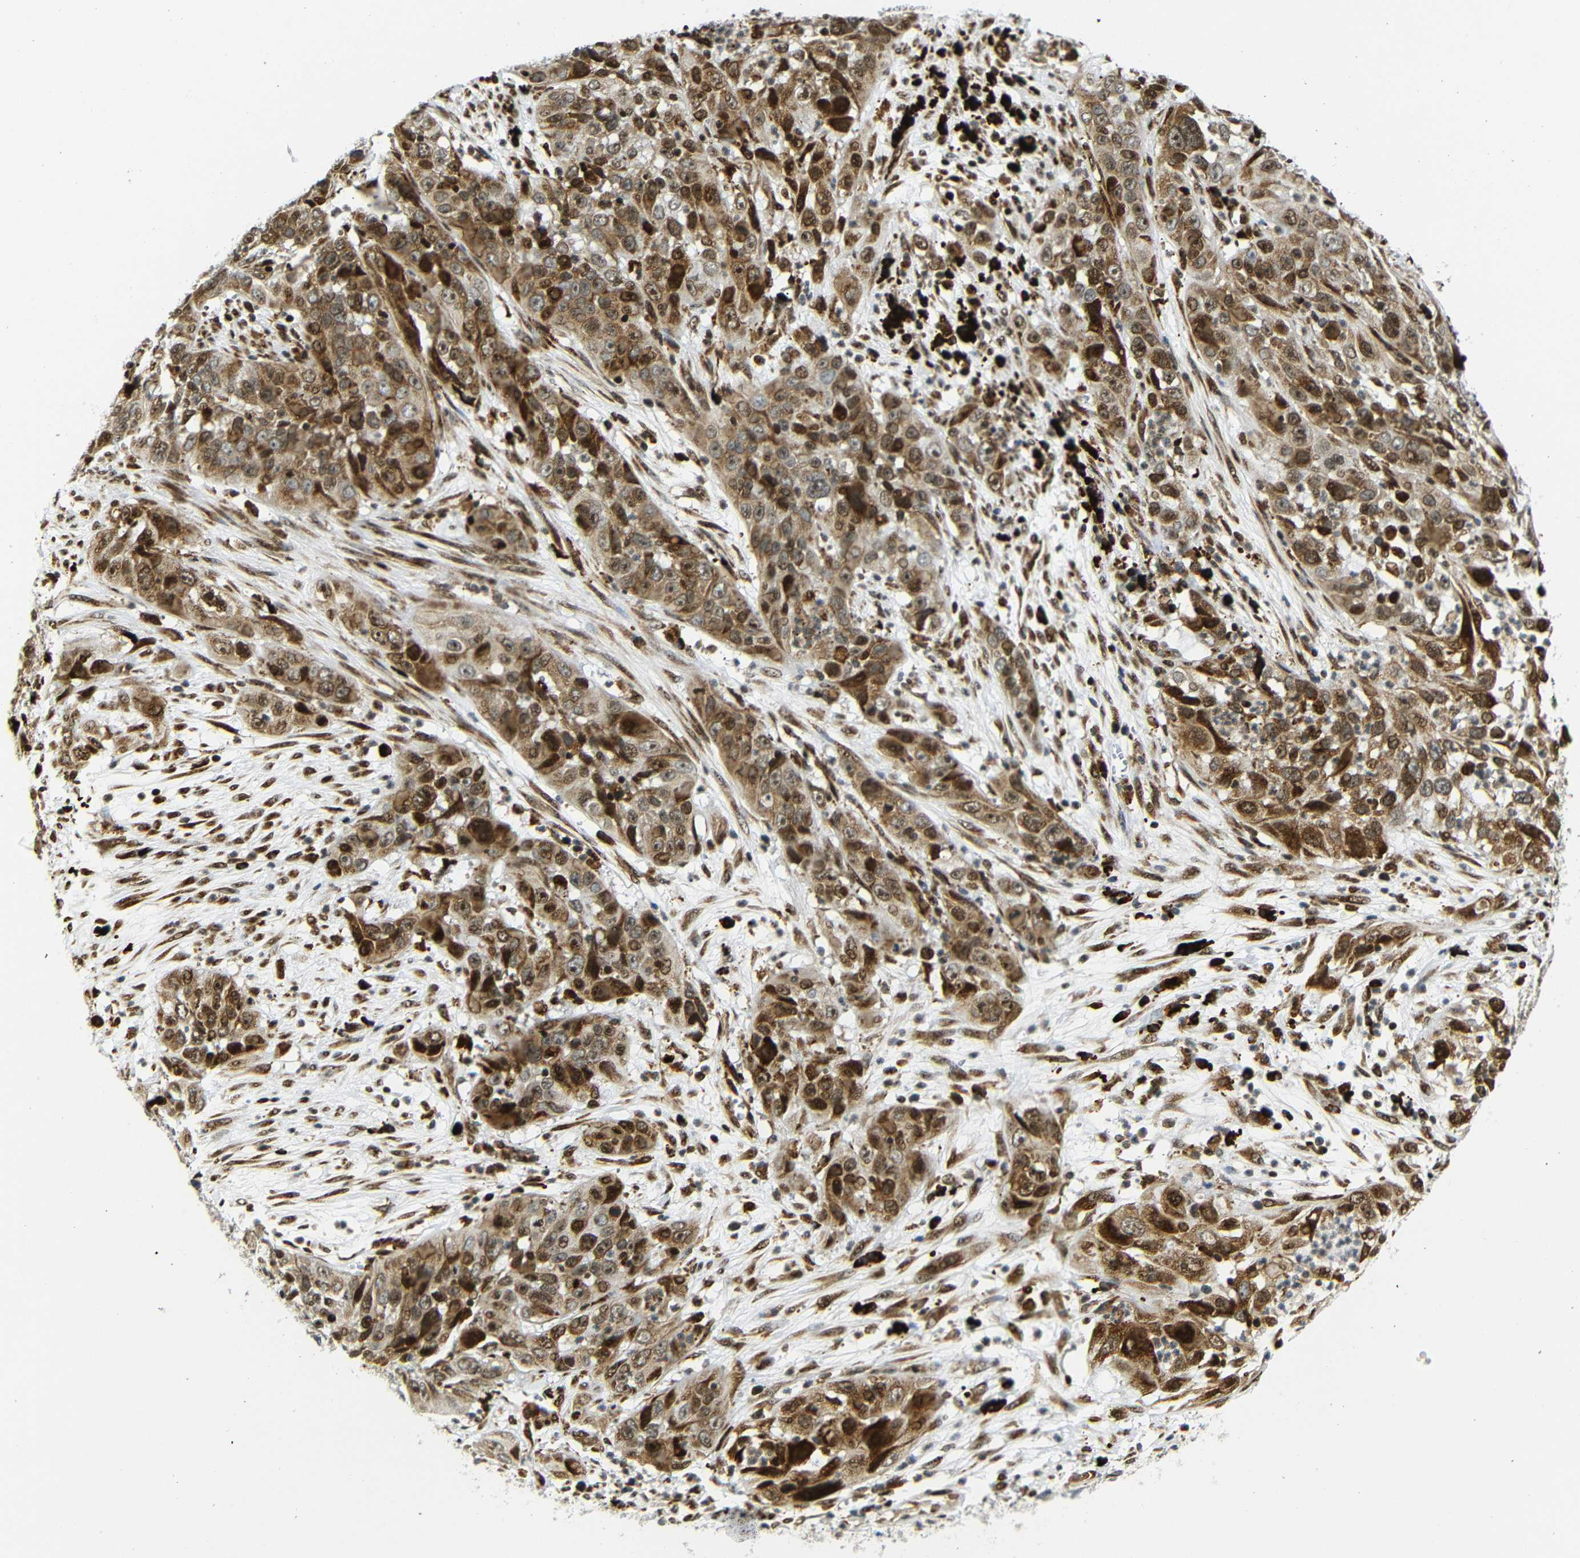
{"staining": {"intensity": "moderate", "quantity": ">75%", "location": "cytoplasmic/membranous,nuclear"}, "tissue": "cervical cancer", "cell_type": "Tumor cells", "image_type": "cancer", "snomed": [{"axis": "morphology", "description": "Squamous cell carcinoma, NOS"}, {"axis": "topography", "description": "Cervix"}], "caption": "Immunohistochemical staining of cervical cancer (squamous cell carcinoma) shows medium levels of moderate cytoplasmic/membranous and nuclear protein expression in approximately >75% of tumor cells.", "gene": "SPCS2", "patient": {"sex": "female", "age": 32}}